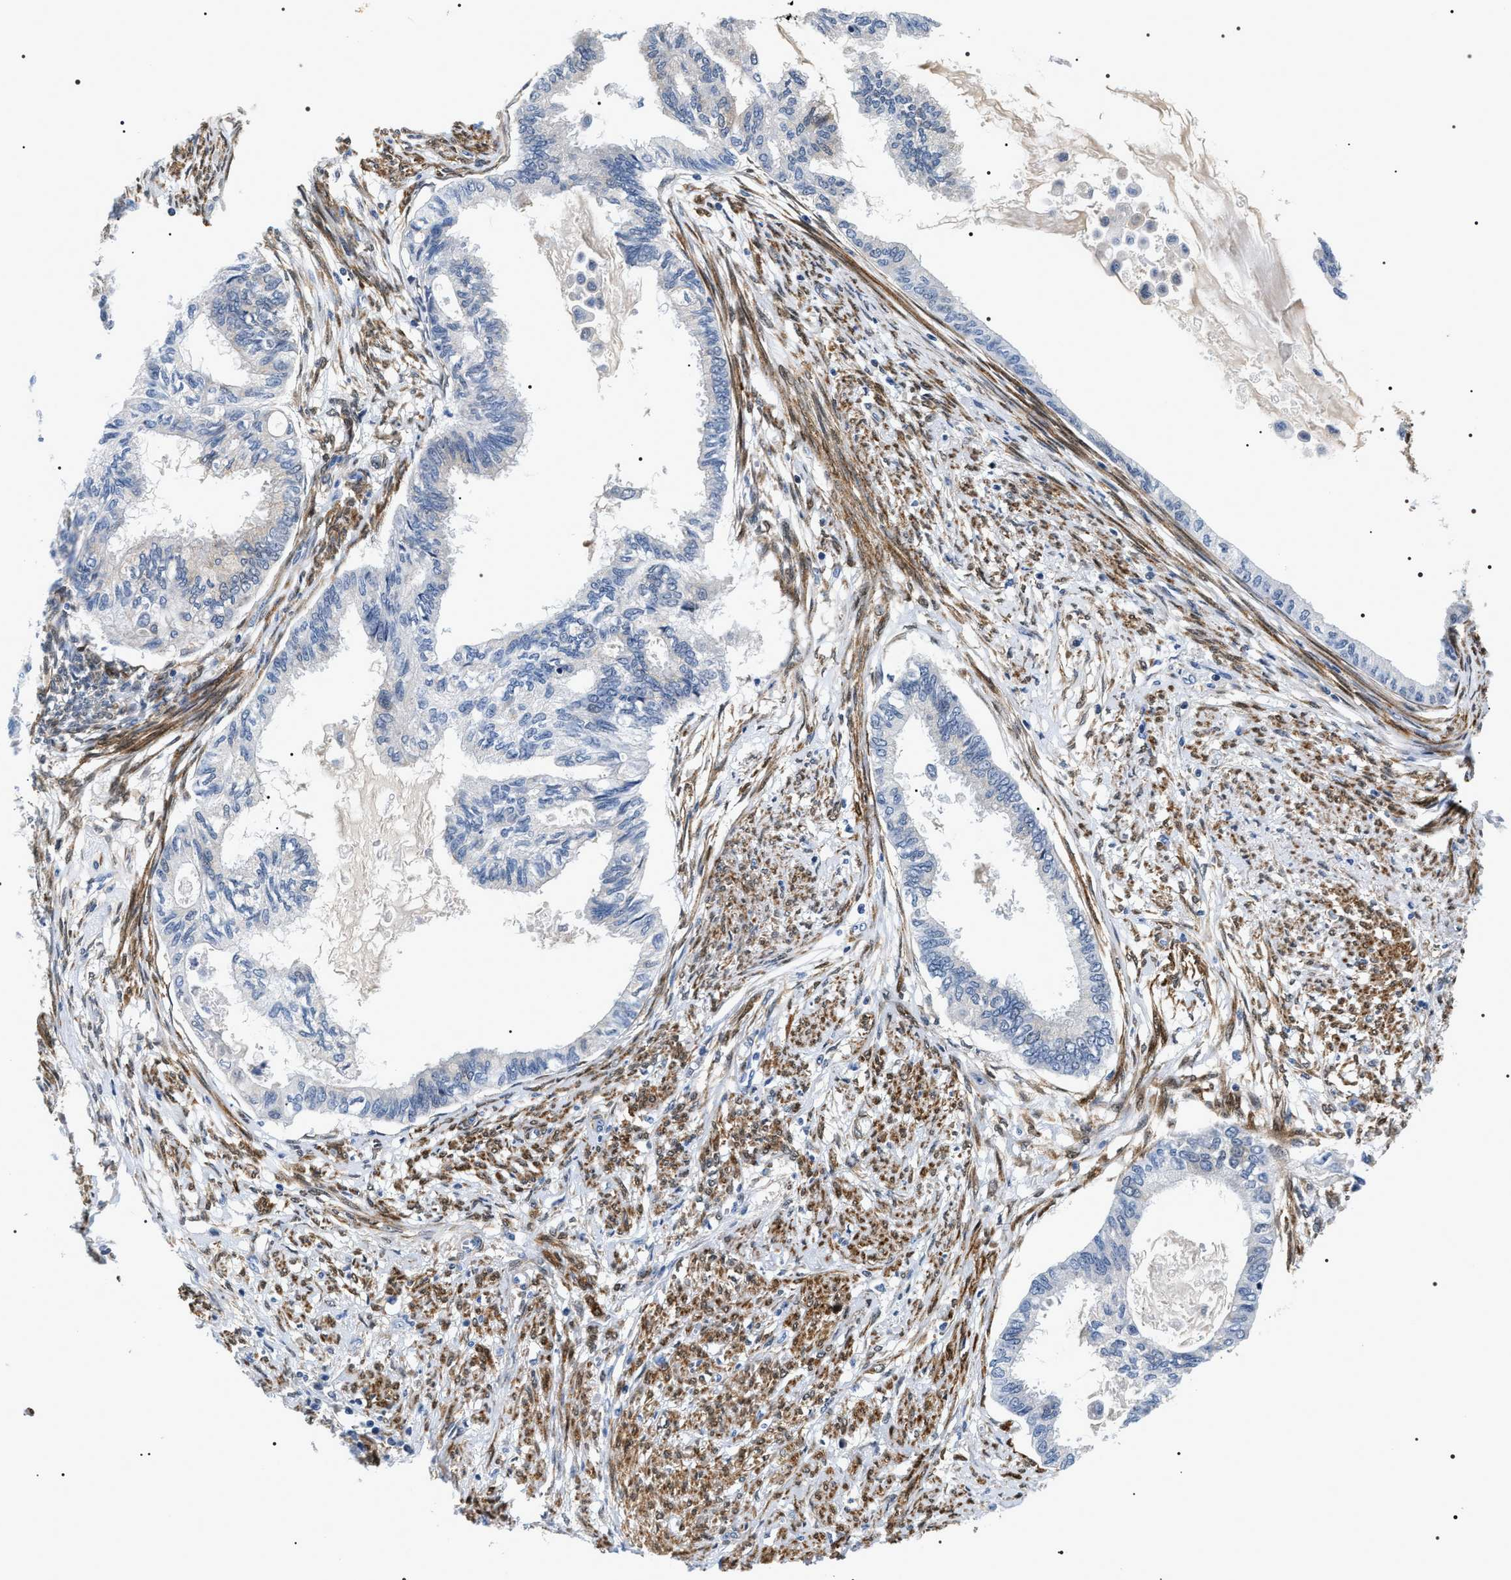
{"staining": {"intensity": "negative", "quantity": "none", "location": "none"}, "tissue": "cervical cancer", "cell_type": "Tumor cells", "image_type": "cancer", "snomed": [{"axis": "morphology", "description": "Normal tissue, NOS"}, {"axis": "morphology", "description": "Adenocarcinoma, NOS"}, {"axis": "topography", "description": "Cervix"}, {"axis": "topography", "description": "Endometrium"}], "caption": "There is no significant positivity in tumor cells of cervical adenocarcinoma. The staining was performed using DAB to visualize the protein expression in brown, while the nuclei were stained in blue with hematoxylin (Magnification: 20x).", "gene": "BAG2", "patient": {"sex": "female", "age": 86}}